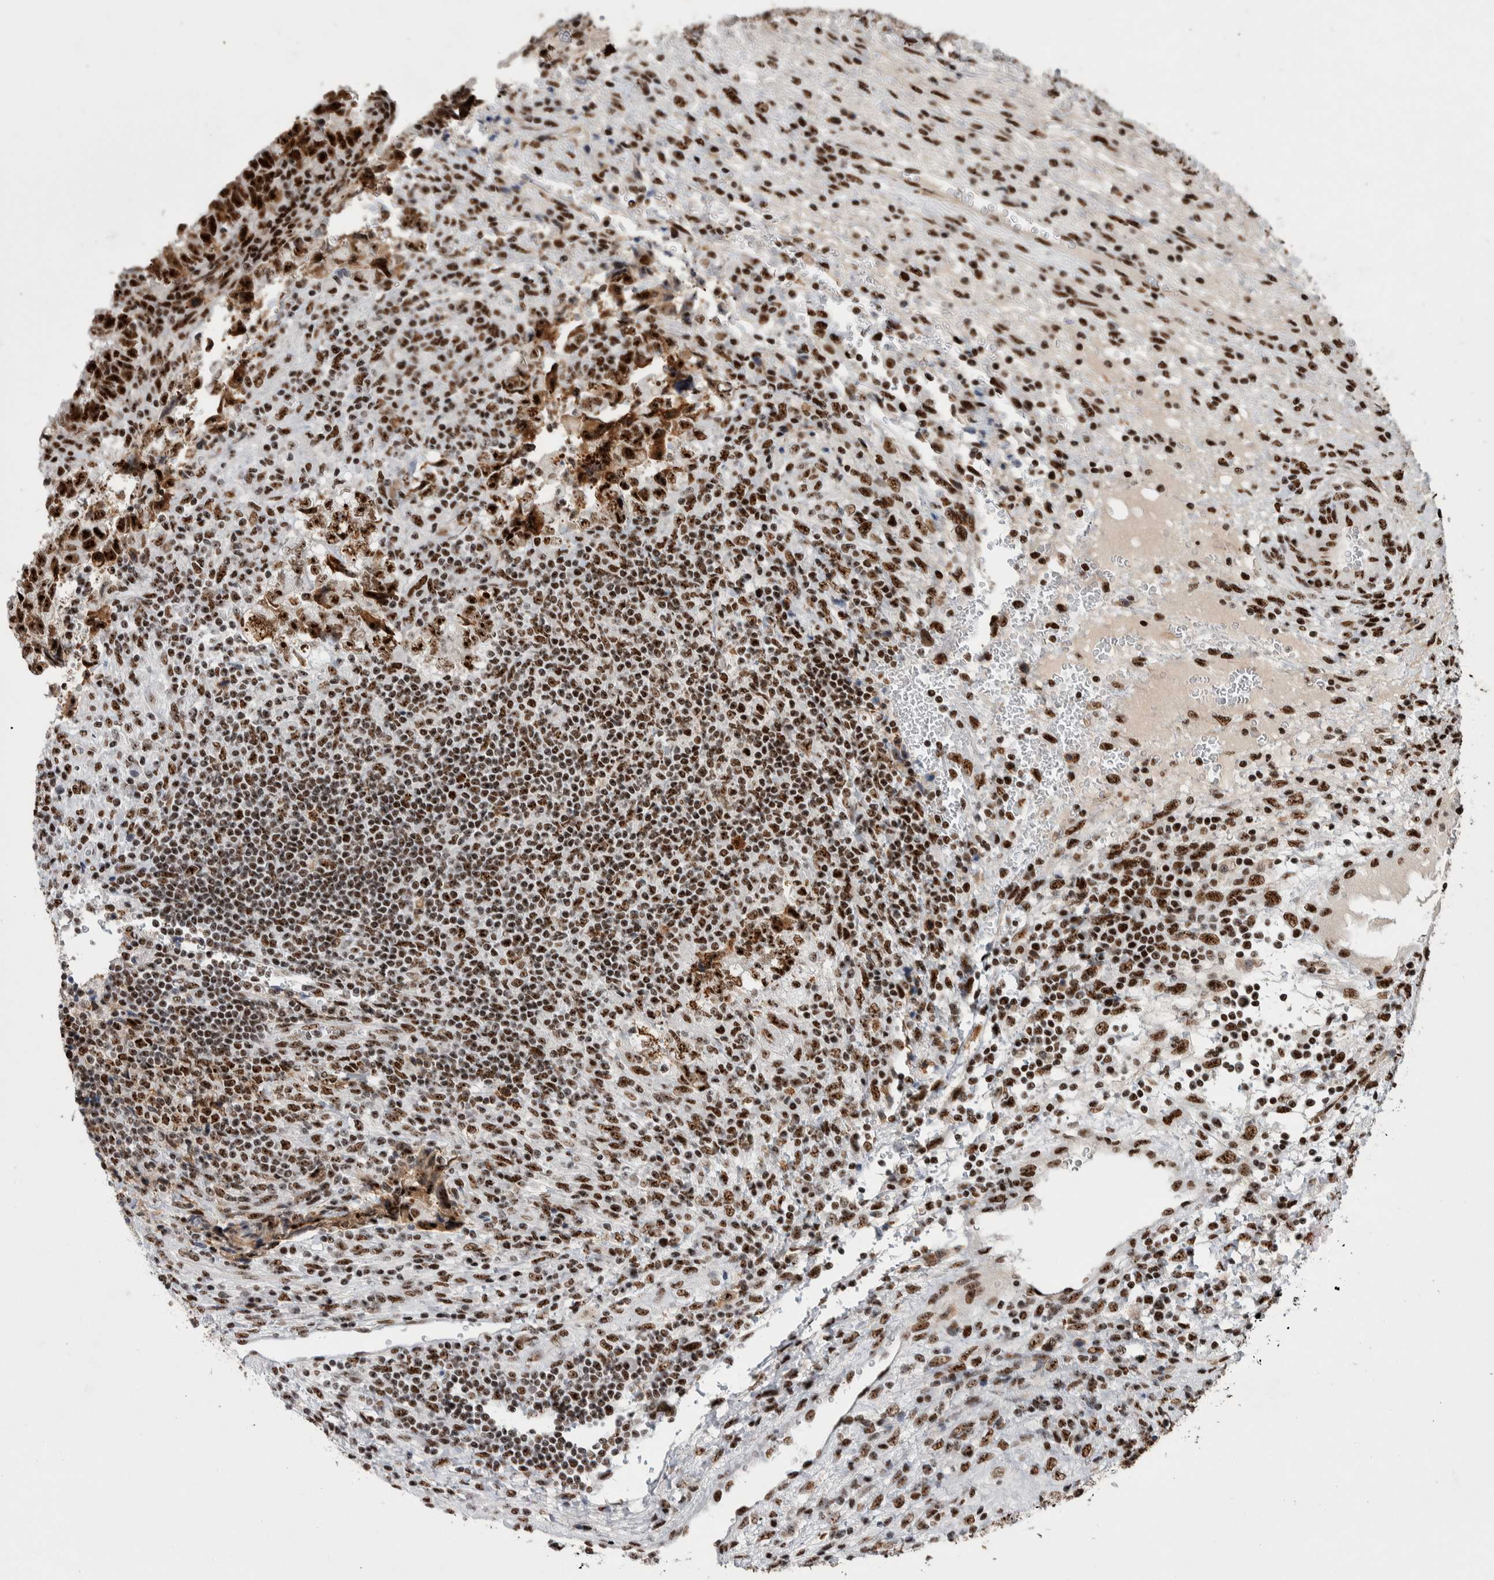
{"staining": {"intensity": "strong", "quantity": ">75%", "location": "nuclear"}, "tissue": "testis cancer", "cell_type": "Tumor cells", "image_type": "cancer", "snomed": [{"axis": "morphology", "description": "Normal tissue, NOS"}, {"axis": "morphology", "description": "Carcinoma, Embryonal, NOS"}, {"axis": "topography", "description": "Testis"}], "caption": "This is a micrograph of IHC staining of testis cancer (embryonal carcinoma), which shows strong expression in the nuclear of tumor cells.", "gene": "NCL", "patient": {"sex": "male", "age": 36}}